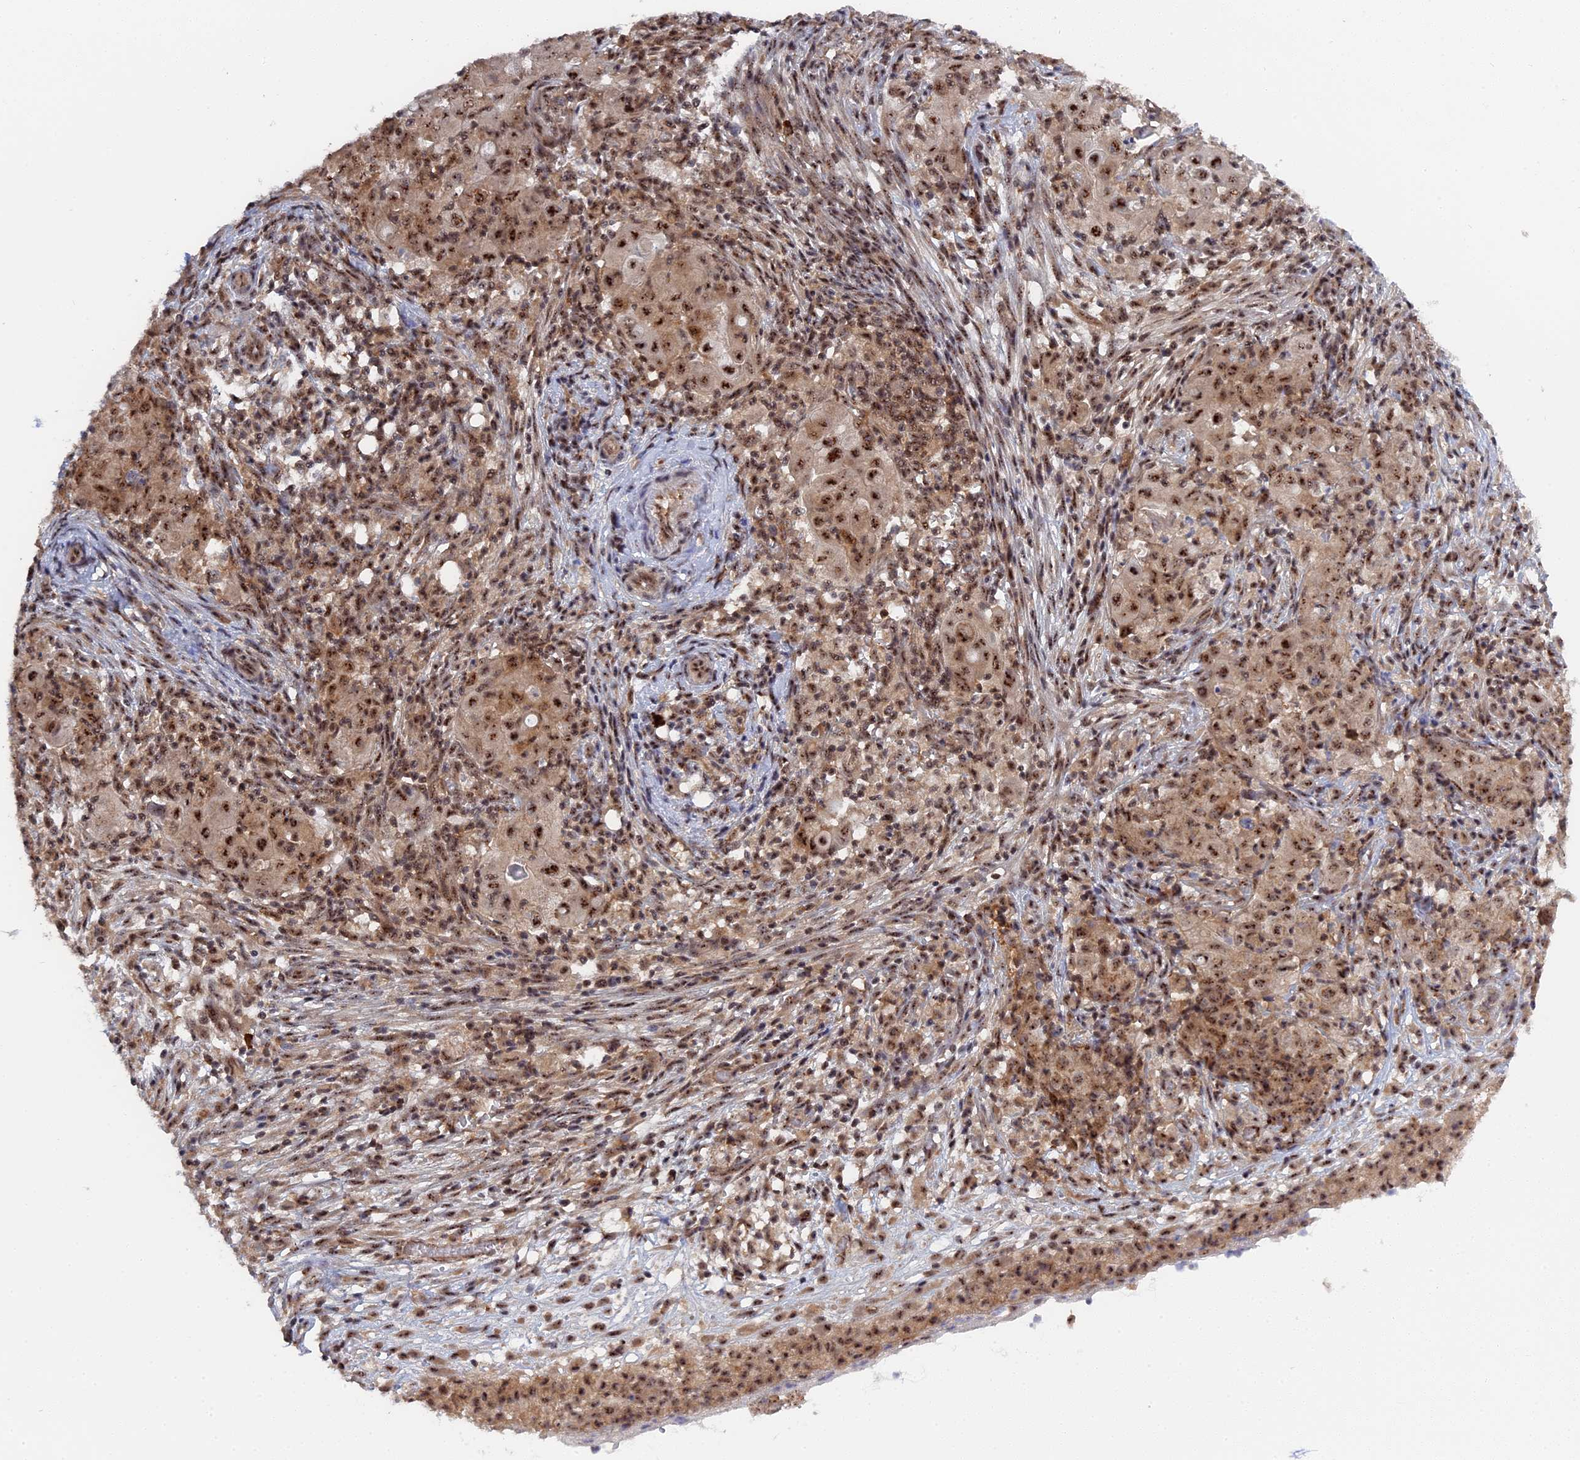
{"staining": {"intensity": "moderate", "quantity": ">75%", "location": "cytoplasmic/membranous,nuclear"}, "tissue": "ovarian cancer", "cell_type": "Tumor cells", "image_type": "cancer", "snomed": [{"axis": "morphology", "description": "Carcinoma, endometroid"}, {"axis": "topography", "description": "Ovary"}], "caption": "A brown stain shows moderate cytoplasmic/membranous and nuclear expression of a protein in human ovarian cancer tumor cells.", "gene": "TAB1", "patient": {"sex": "female", "age": 42}}